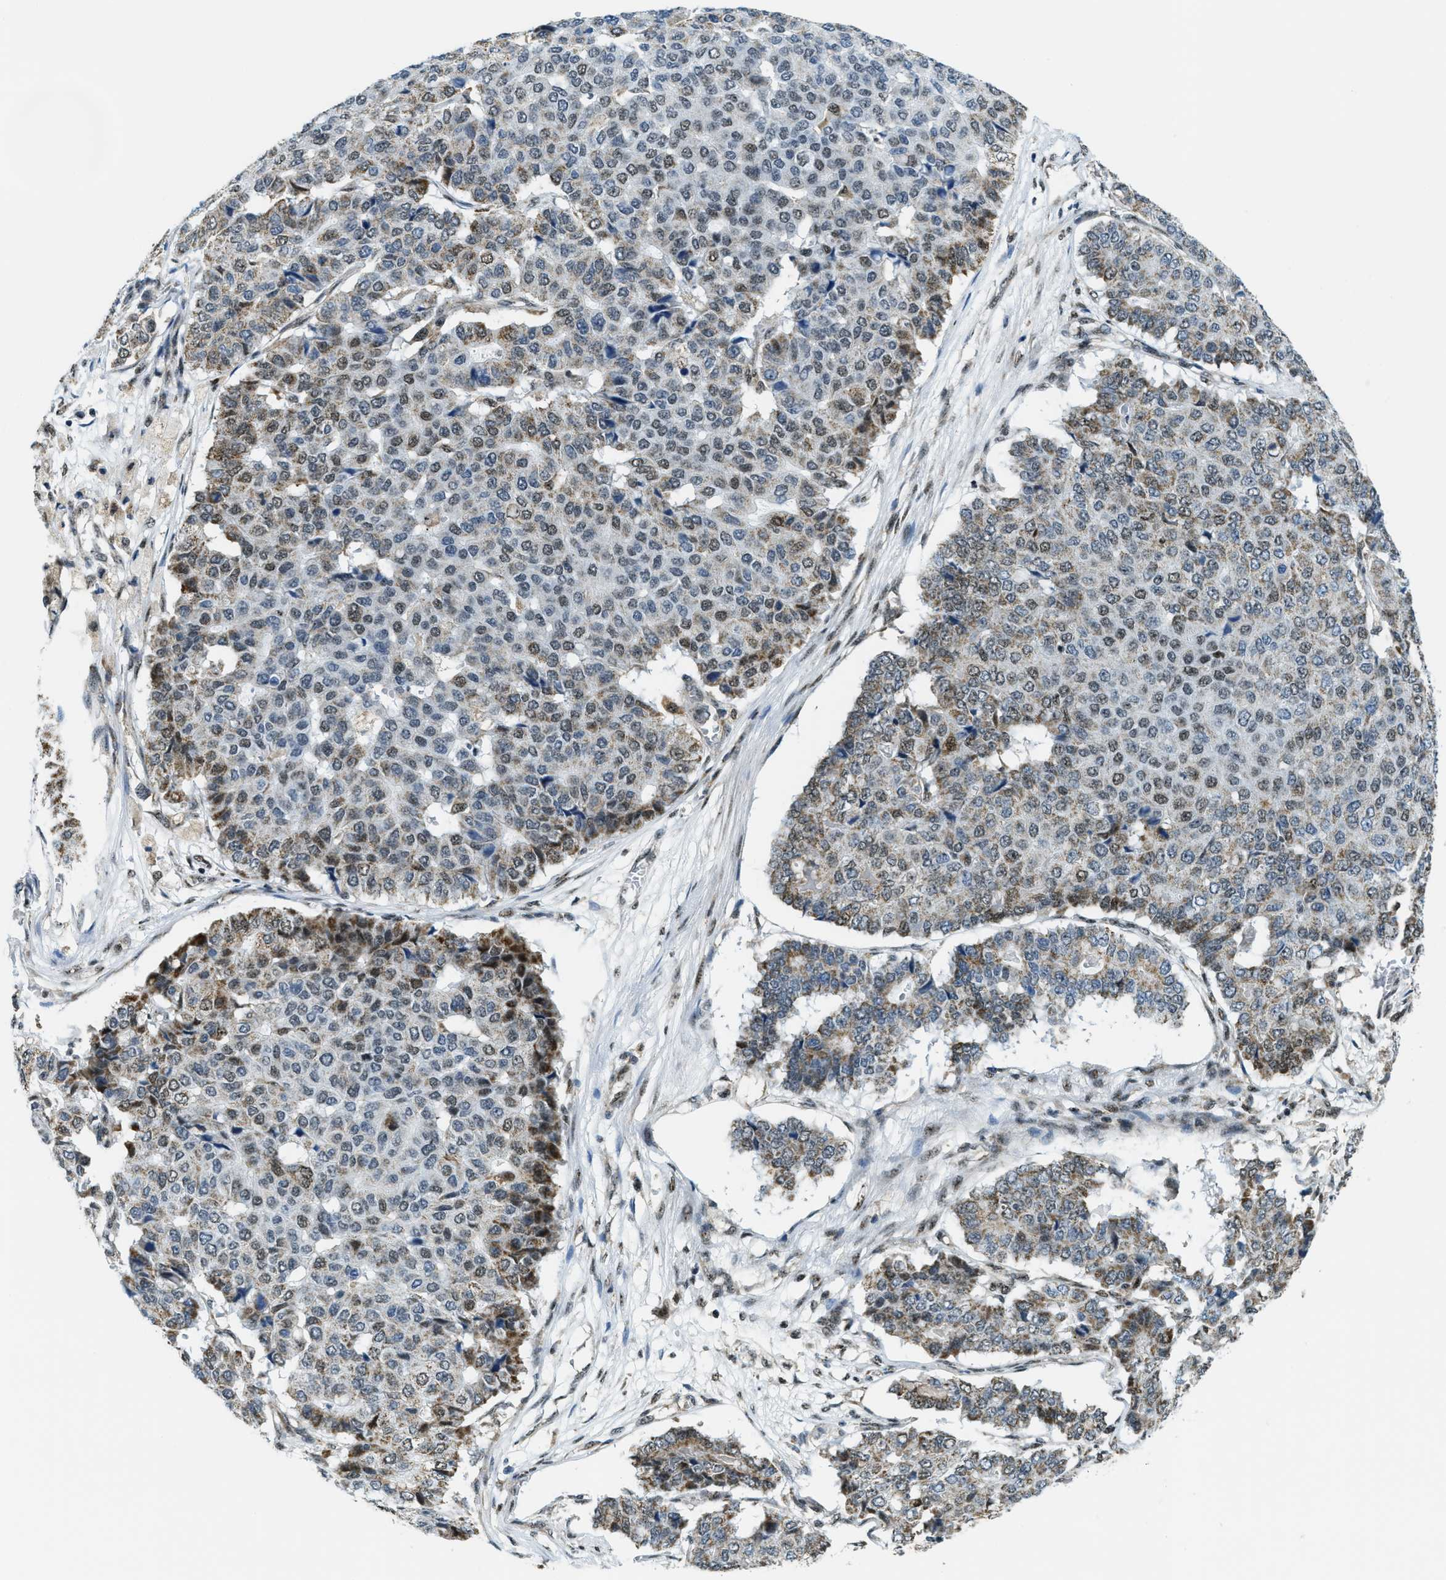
{"staining": {"intensity": "moderate", "quantity": "<25%", "location": "cytoplasmic/membranous,nuclear"}, "tissue": "pancreatic cancer", "cell_type": "Tumor cells", "image_type": "cancer", "snomed": [{"axis": "morphology", "description": "Adenocarcinoma, NOS"}, {"axis": "topography", "description": "Pancreas"}], "caption": "Pancreatic cancer was stained to show a protein in brown. There is low levels of moderate cytoplasmic/membranous and nuclear positivity in approximately <25% of tumor cells.", "gene": "SP100", "patient": {"sex": "male", "age": 50}}